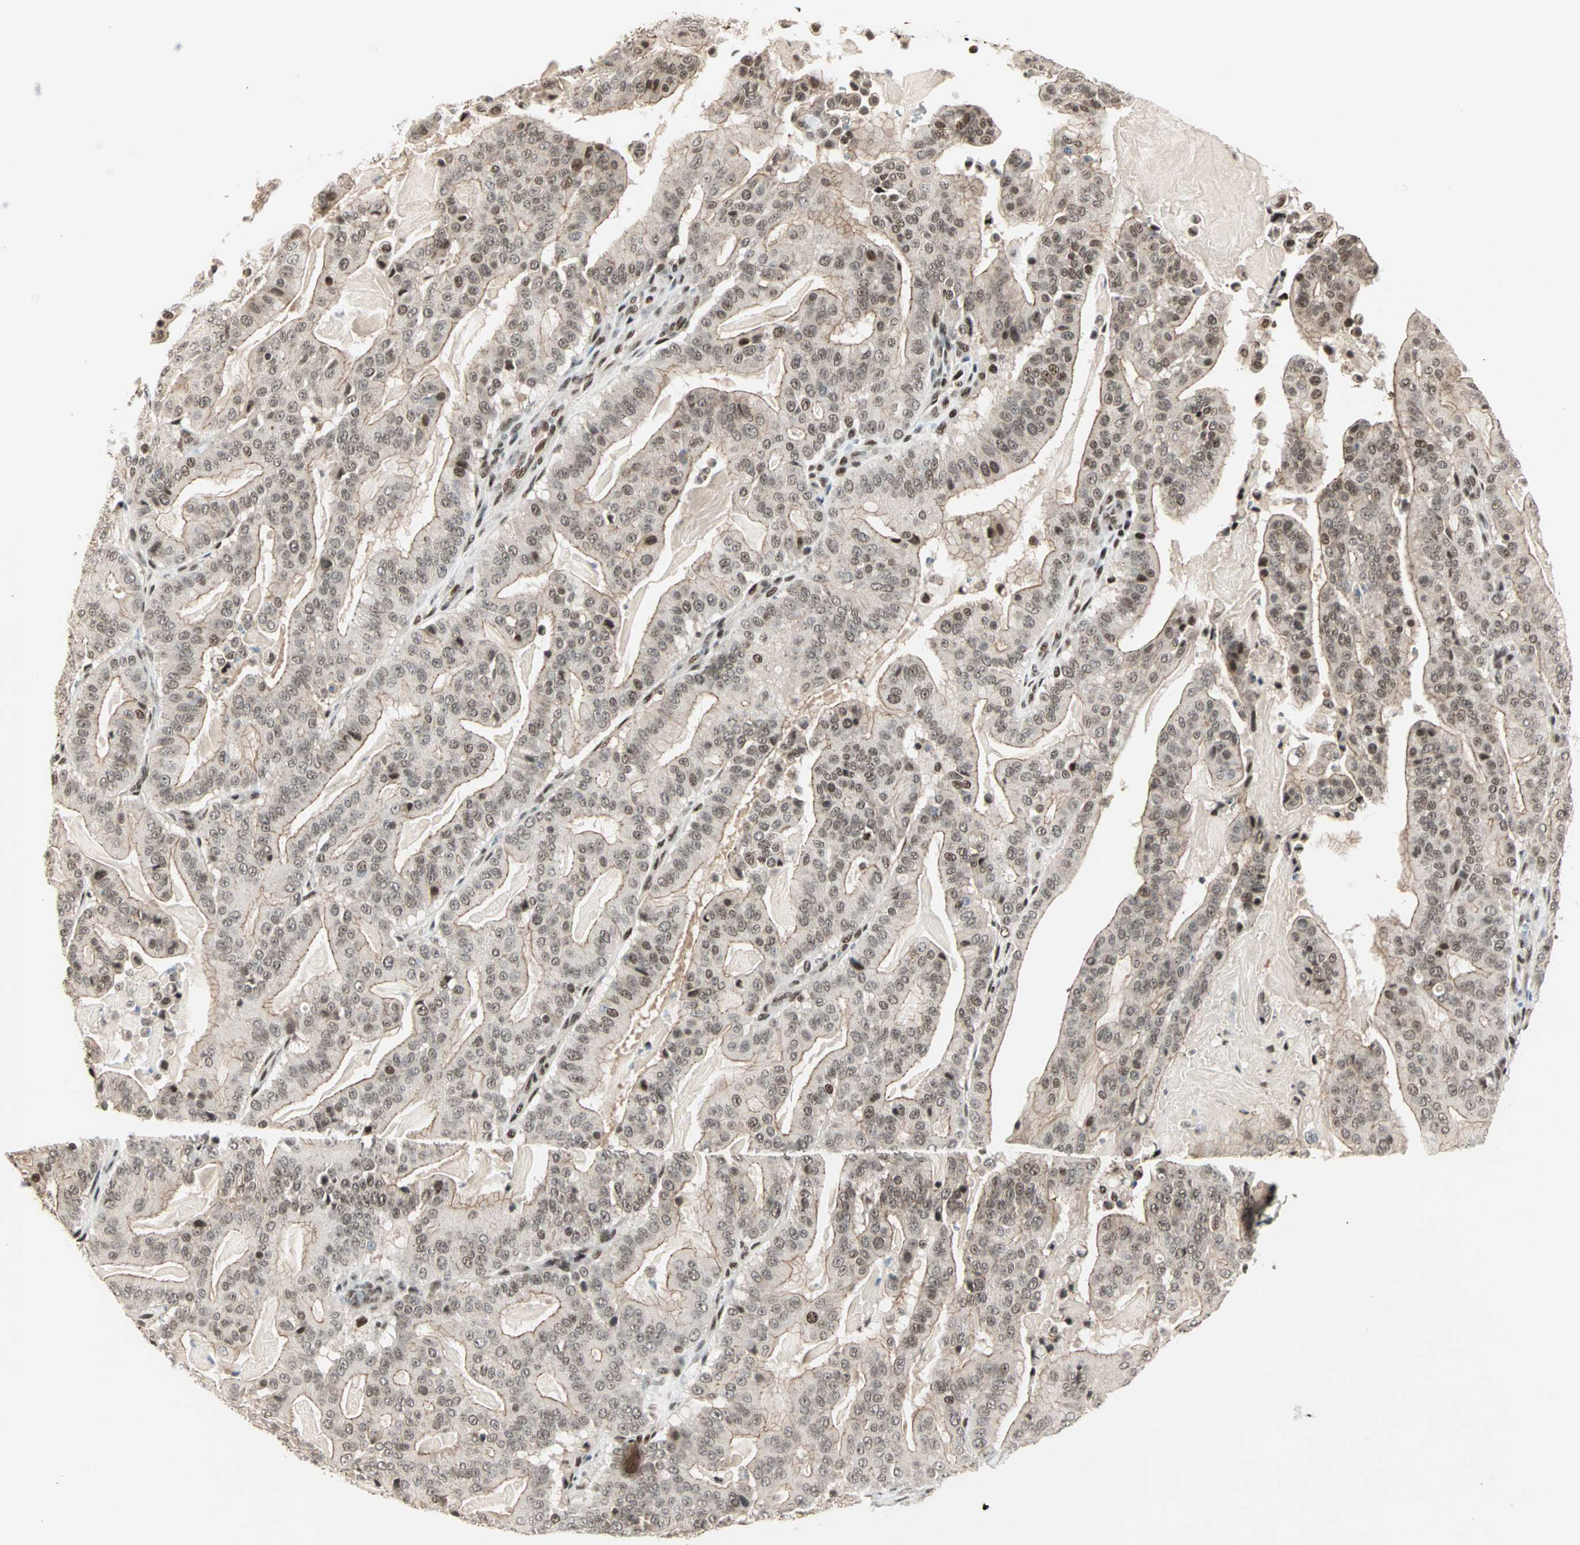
{"staining": {"intensity": "moderate", "quantity": ">75%", "location": "nuclear"}, "tissue": "pancreatic cancer", "cell_type": "Tumor cells", "image_type": "cancer", "snomed": [{"axis": "morphology", "description": "Adenocarcinoma, NOS"}, {"axis": "topography", "description": "Pancreas"}], "caption": "This is a micrograph of IHC staining of pancreatic cancer (adenocarcinoma), which shows moderate expression in the nuclear of tumor cells.", "gene": "BLM", "patient": {"sex": "male", "age": 63}}